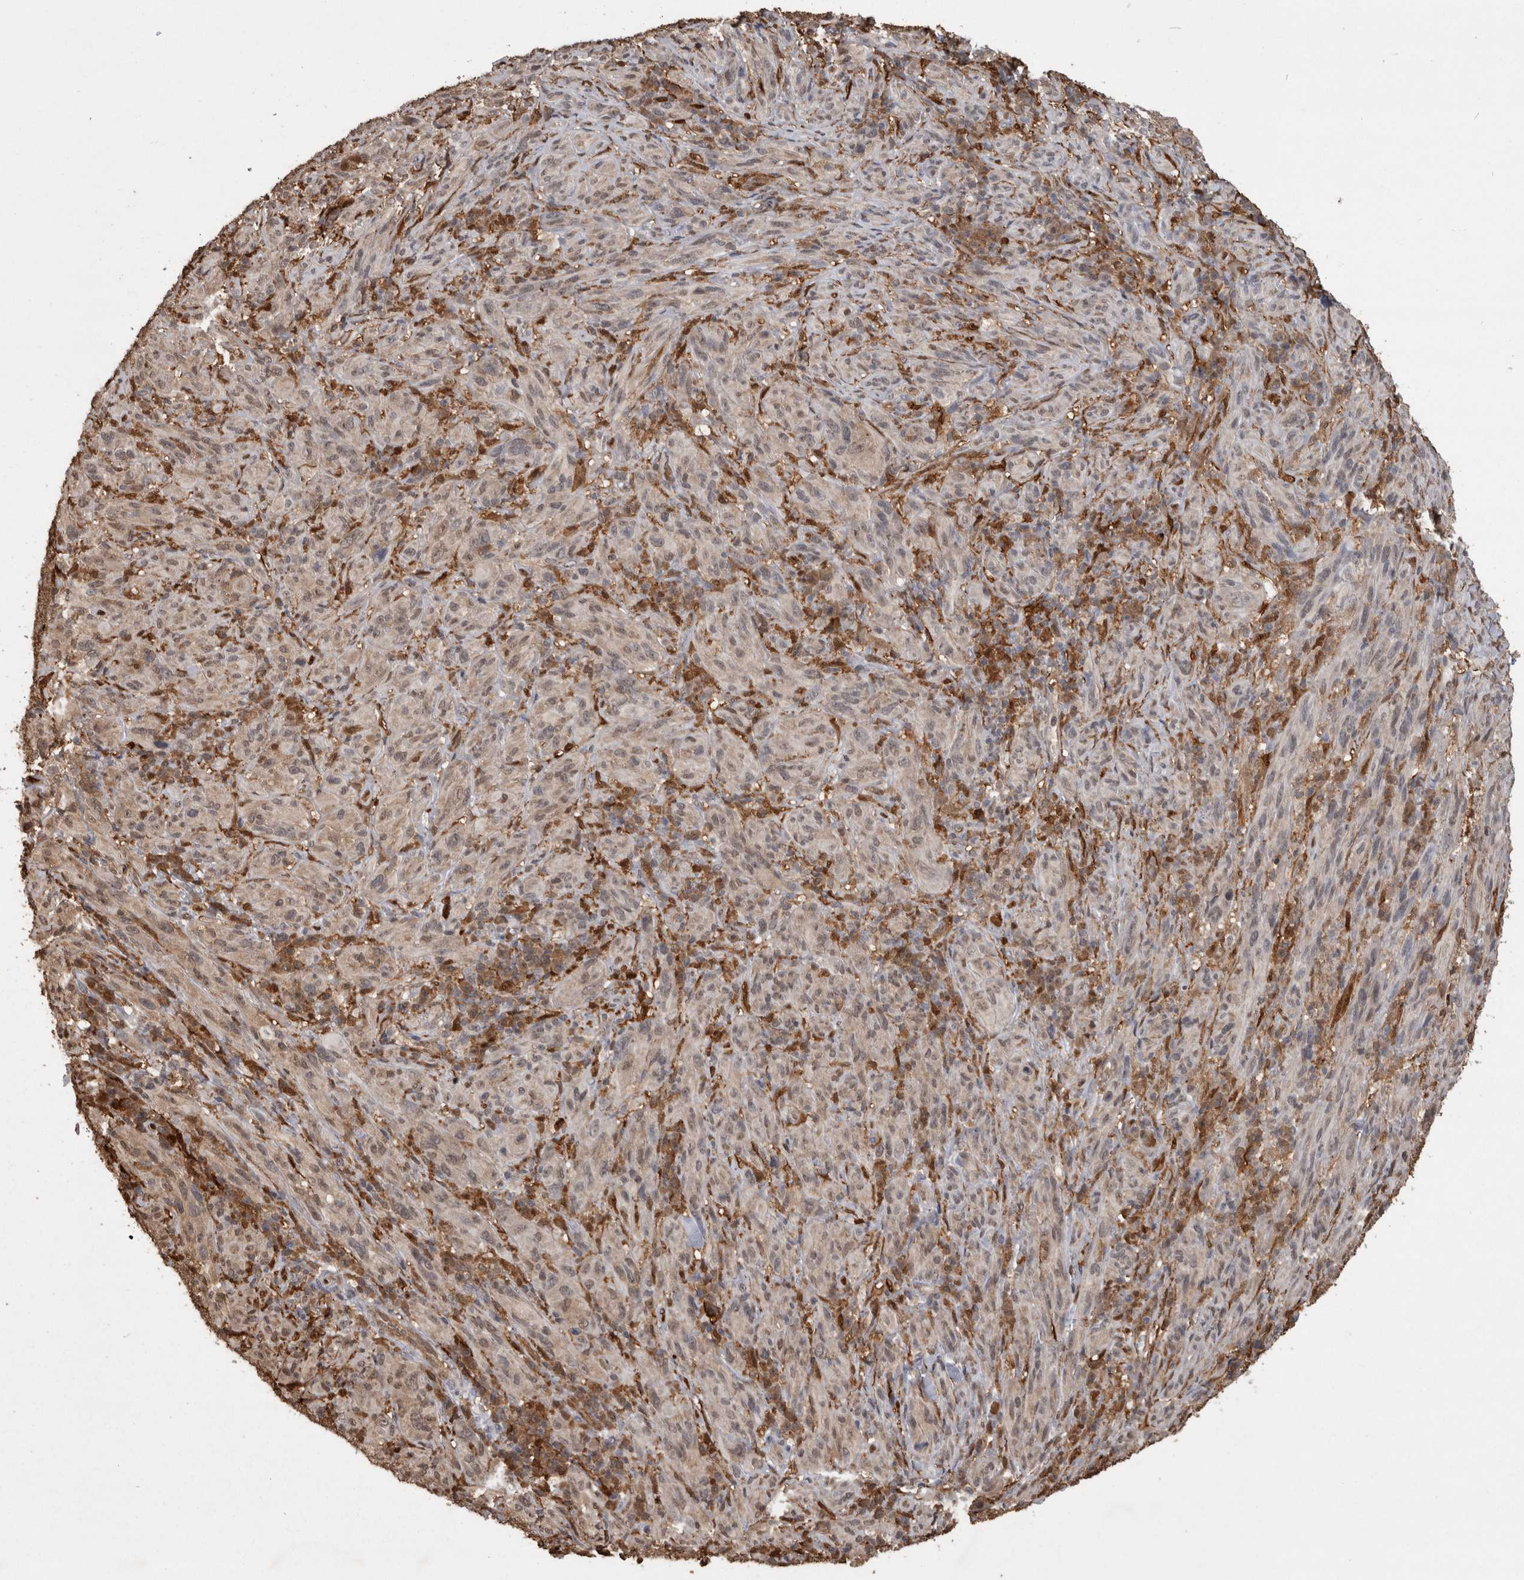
{"staining": {"intensity": "negative", "quantity": "none", "location": "none"}, "tissue": "melanoma", "cell_type": "Tumor cells", "image_type": "cancer", "snomed": [{"axis": "morphology", "description": "Malignant melanoma, NOS"}, {"axis": "topography", "description": "Skin of head"}], "caption": "The histopathology image demonstrates no staining of tumor cells in melanoma. Nuclei are stained in blue.", "gene": "LXN", "patient": {"sex": "male", "age": 96}}